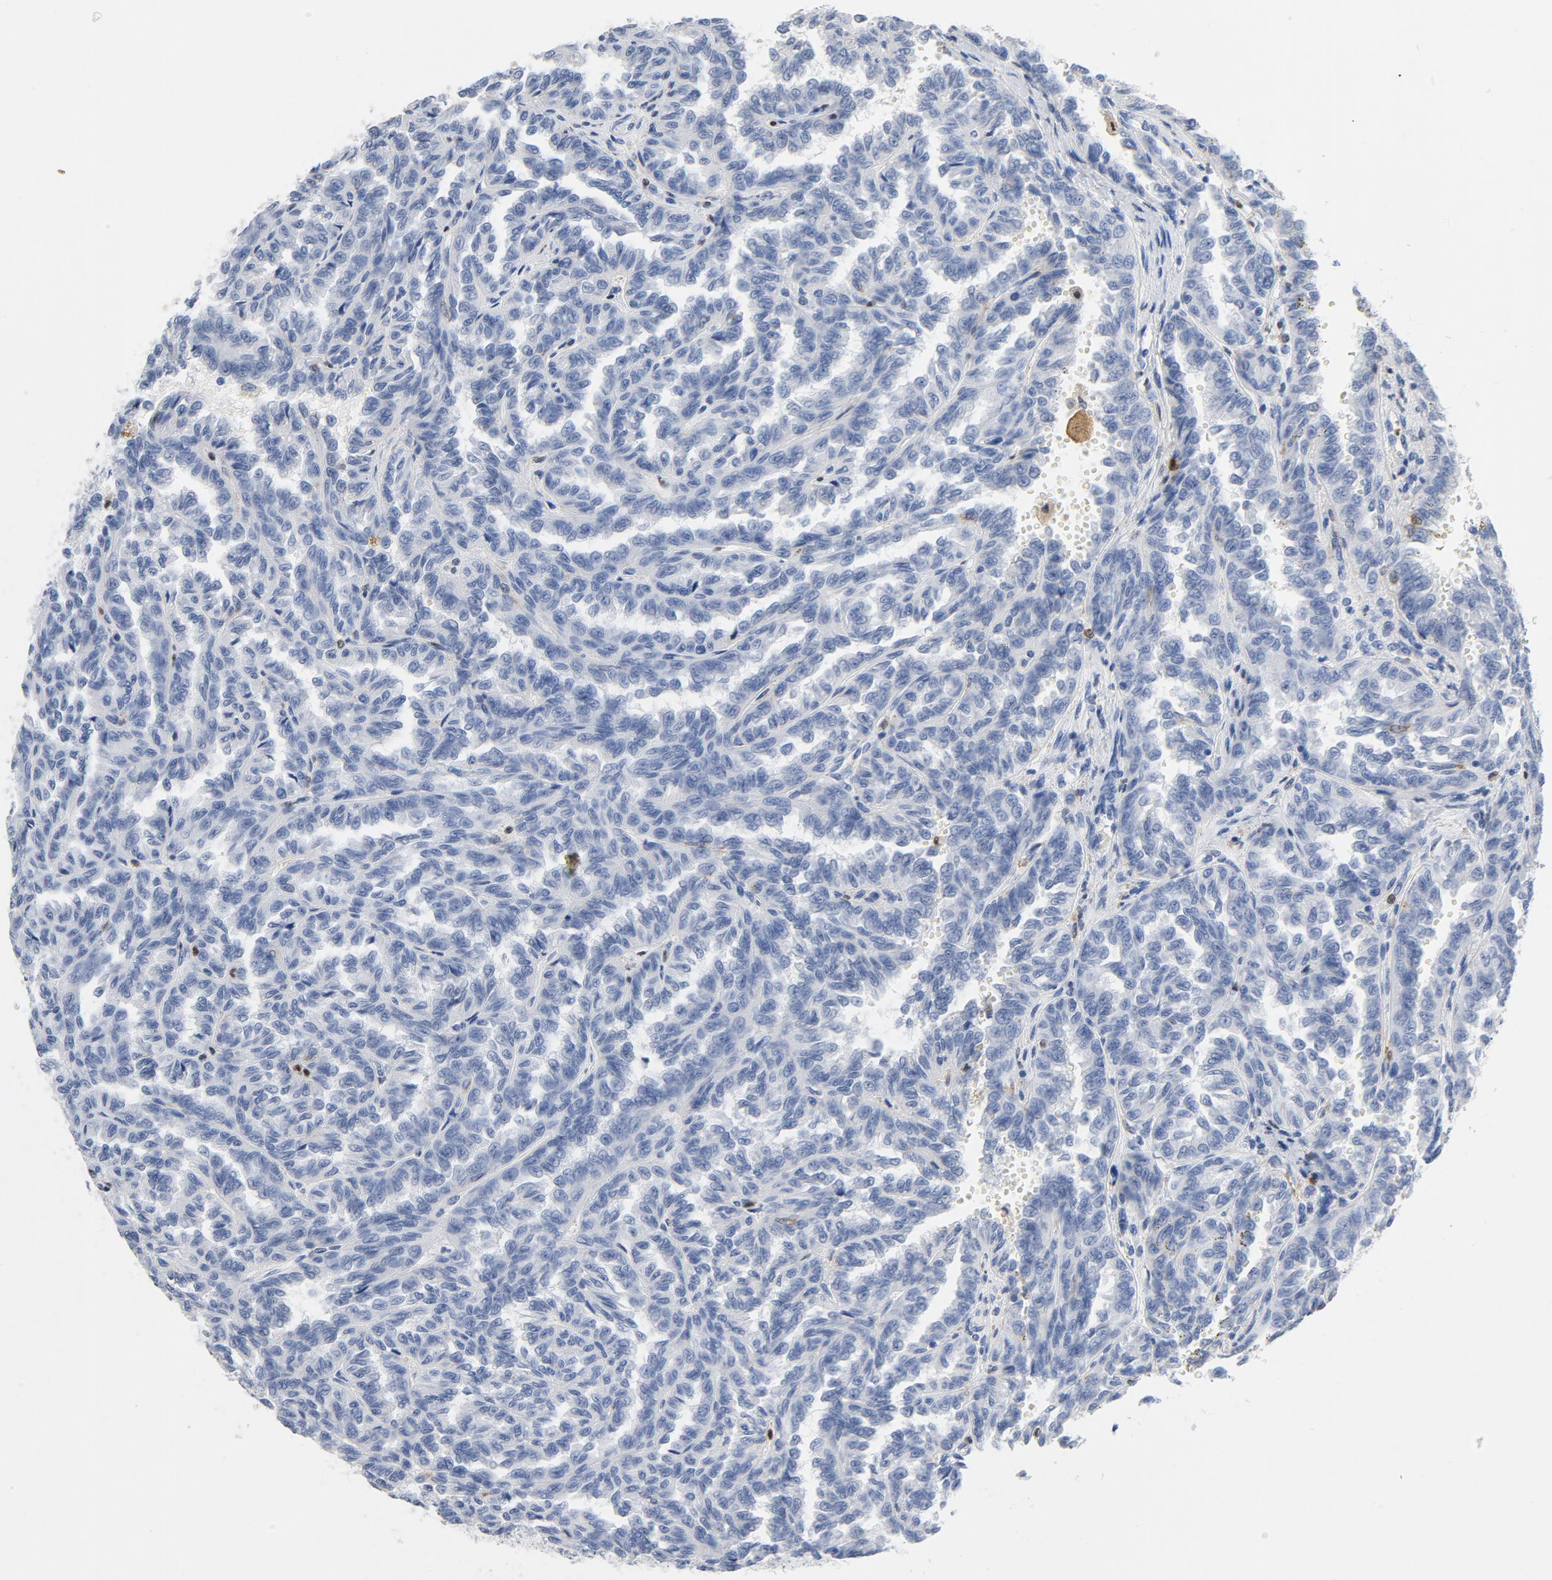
{"staining": {"intensity": "negative", "quantity": "none", "location": "none"}, "tissue": "renal cancer", "cell_type": "Tumor cells", "image_type": "cancer", "snomed": [{"axis": "morphology", "description": "Inflammation, NOS"}, {"axis": "morphology", "description": "Adenocarcinoma, NOS"}, {"axis": "topography", "description": "Kidney"}], "caption": "A high-resolution micrograph shows immunohistochemistry (IHC) staining of renal cancer, which demonstrates no significant expression in tumor cells.", "gene": "NCF1", "patient": {"sex": "male", "age": 68}}